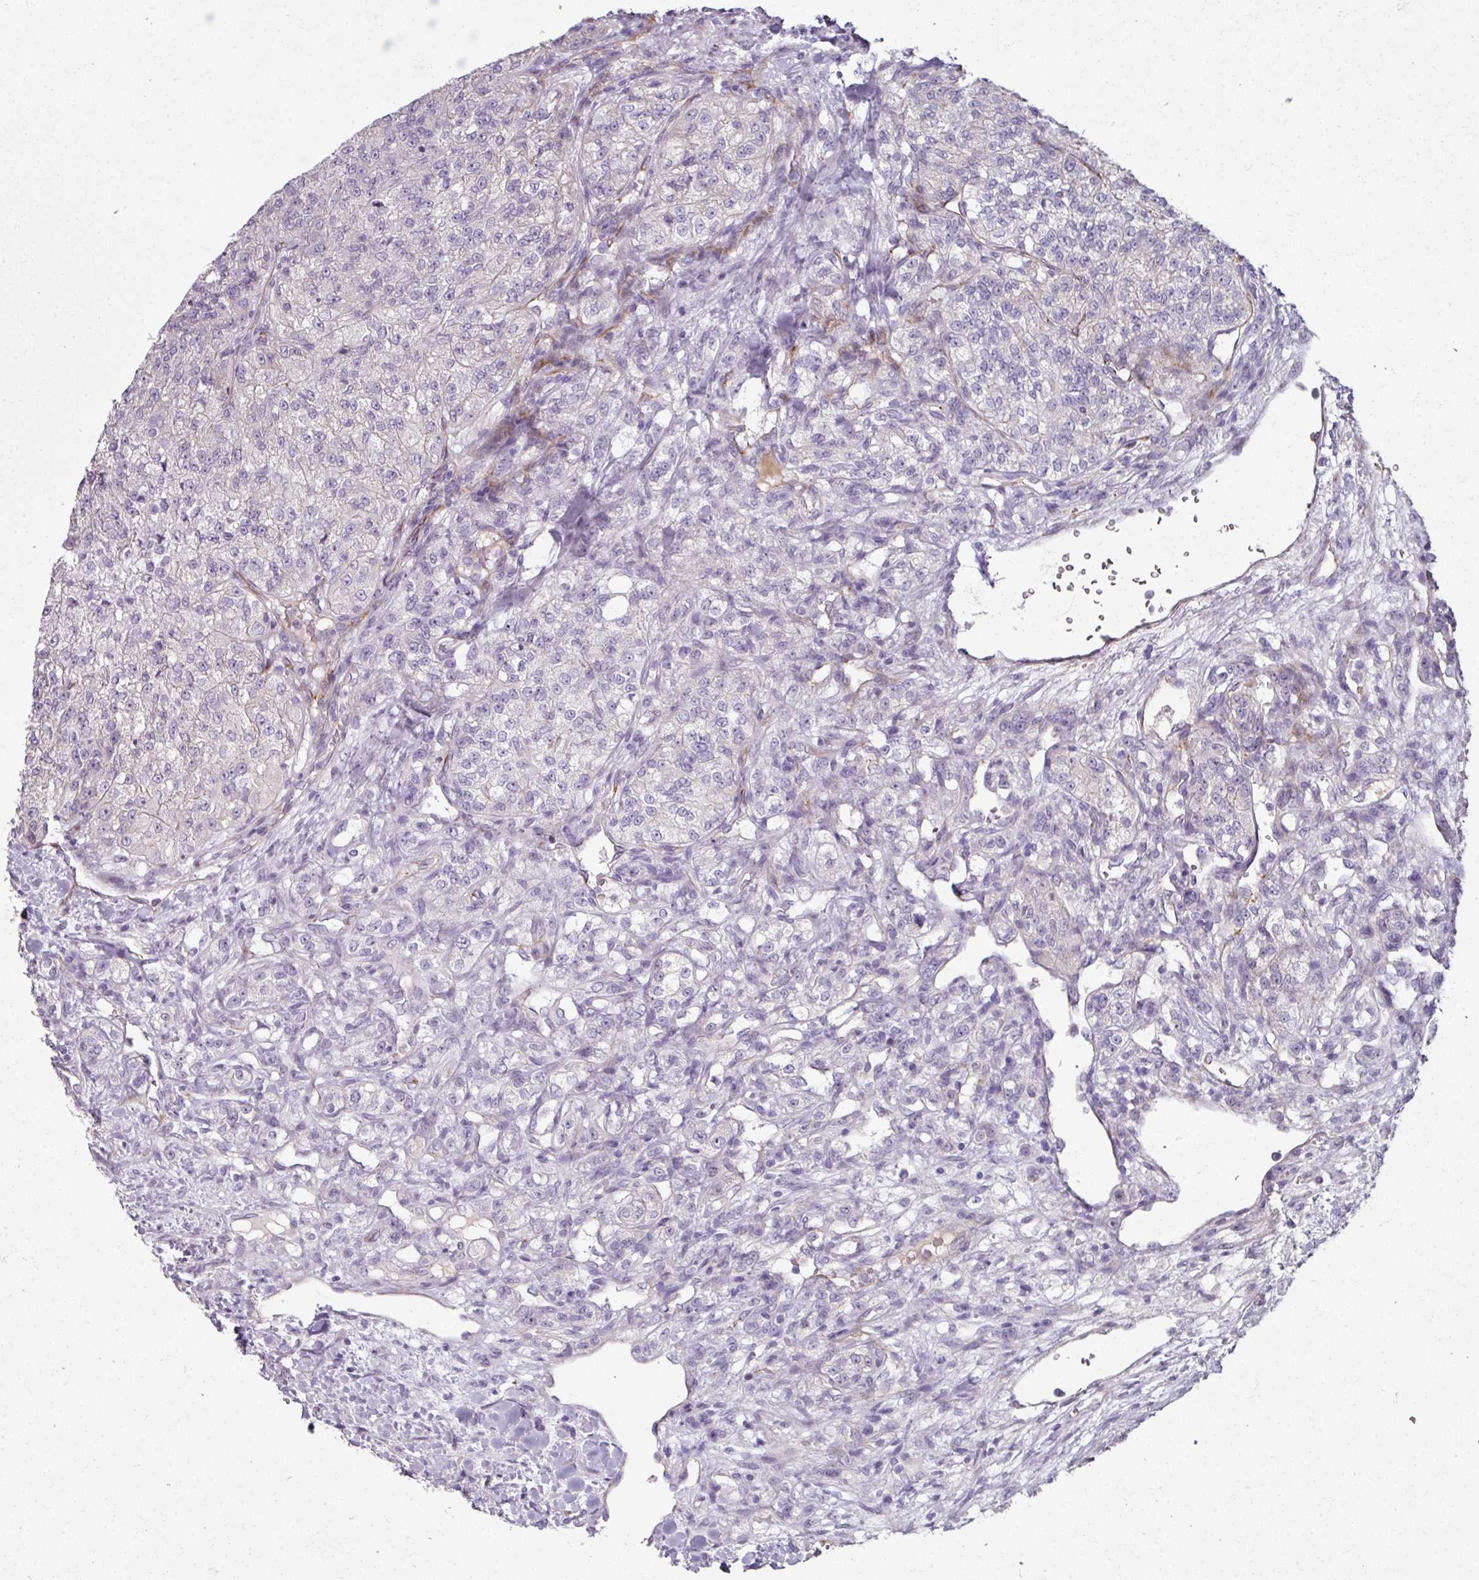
{"staining": {"intensity": "negative", "quantity": "none", "location": "none"}, "tissue": "renal cancer", "cell_type": "Tumor cells", "image_type": "cancer", "snomed": [{"axis": "morphology", "description": "Adenocarcinoma, NOS"}, {"axis": "topography", "description": "Kidney"}], "caption": "IHC photomicrograph of neoplastic tissue: human renal adenocarcinoma stained with DAB displays no significant protein positivity in tumor cells. (Immunohistochemistry (ihc), brightfield microscopy, high magnification).", "gene": "FHAD1", "patient": {"sex": "female", "age": 63}}